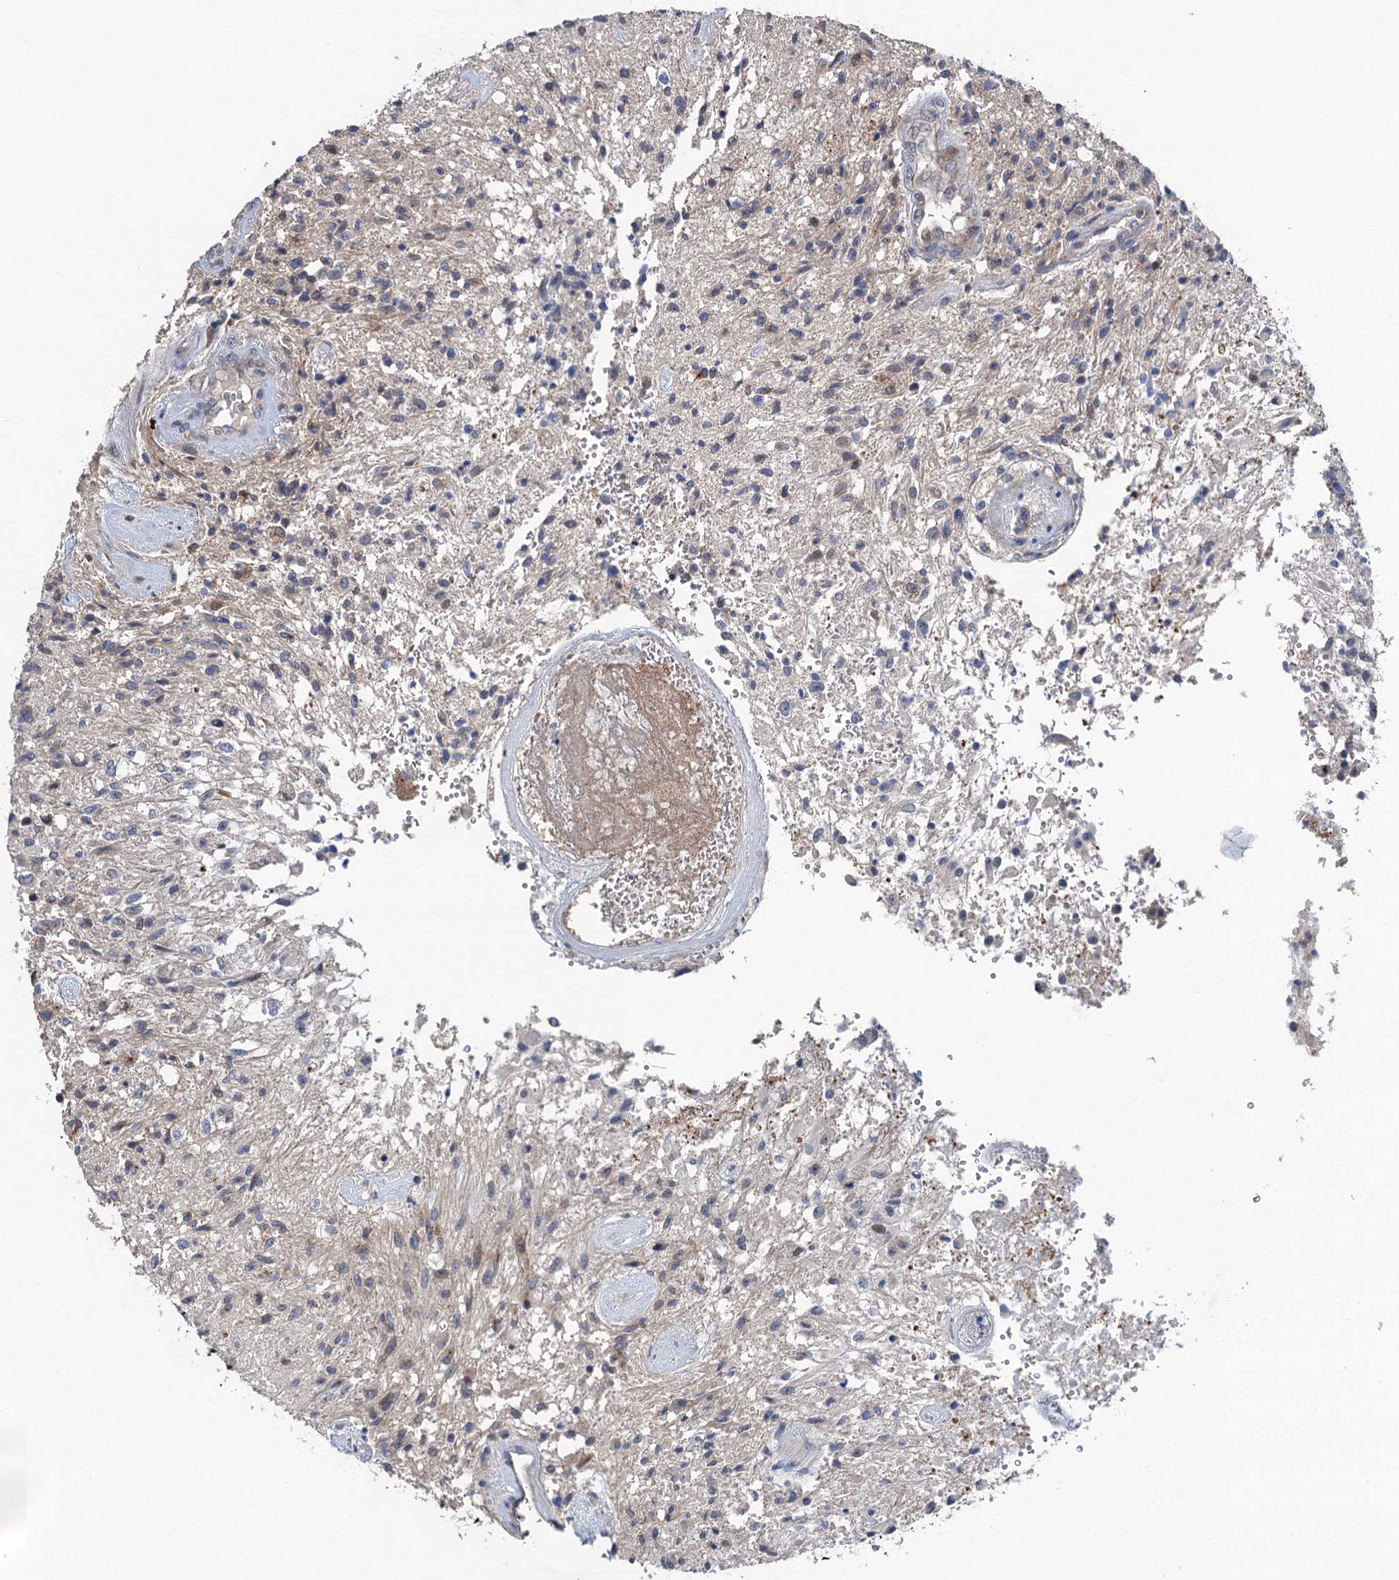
{"staining": {"intensity": "negative", "quantity": "none", "location": "none"}, "tissue": "glioma", "cell_type": "Tumor cells", "image_type": "cancer", "snomed": [{"axis": "morphology", "description": "Glioma, malignant, High grade"}, {"axis": "topography", "description": "Brain"}], "caption": "The image demonstrates no staining of tumor cells in glioma.", "gene": "TRAF7", "patient": {"sex": "male", "age": 56}}